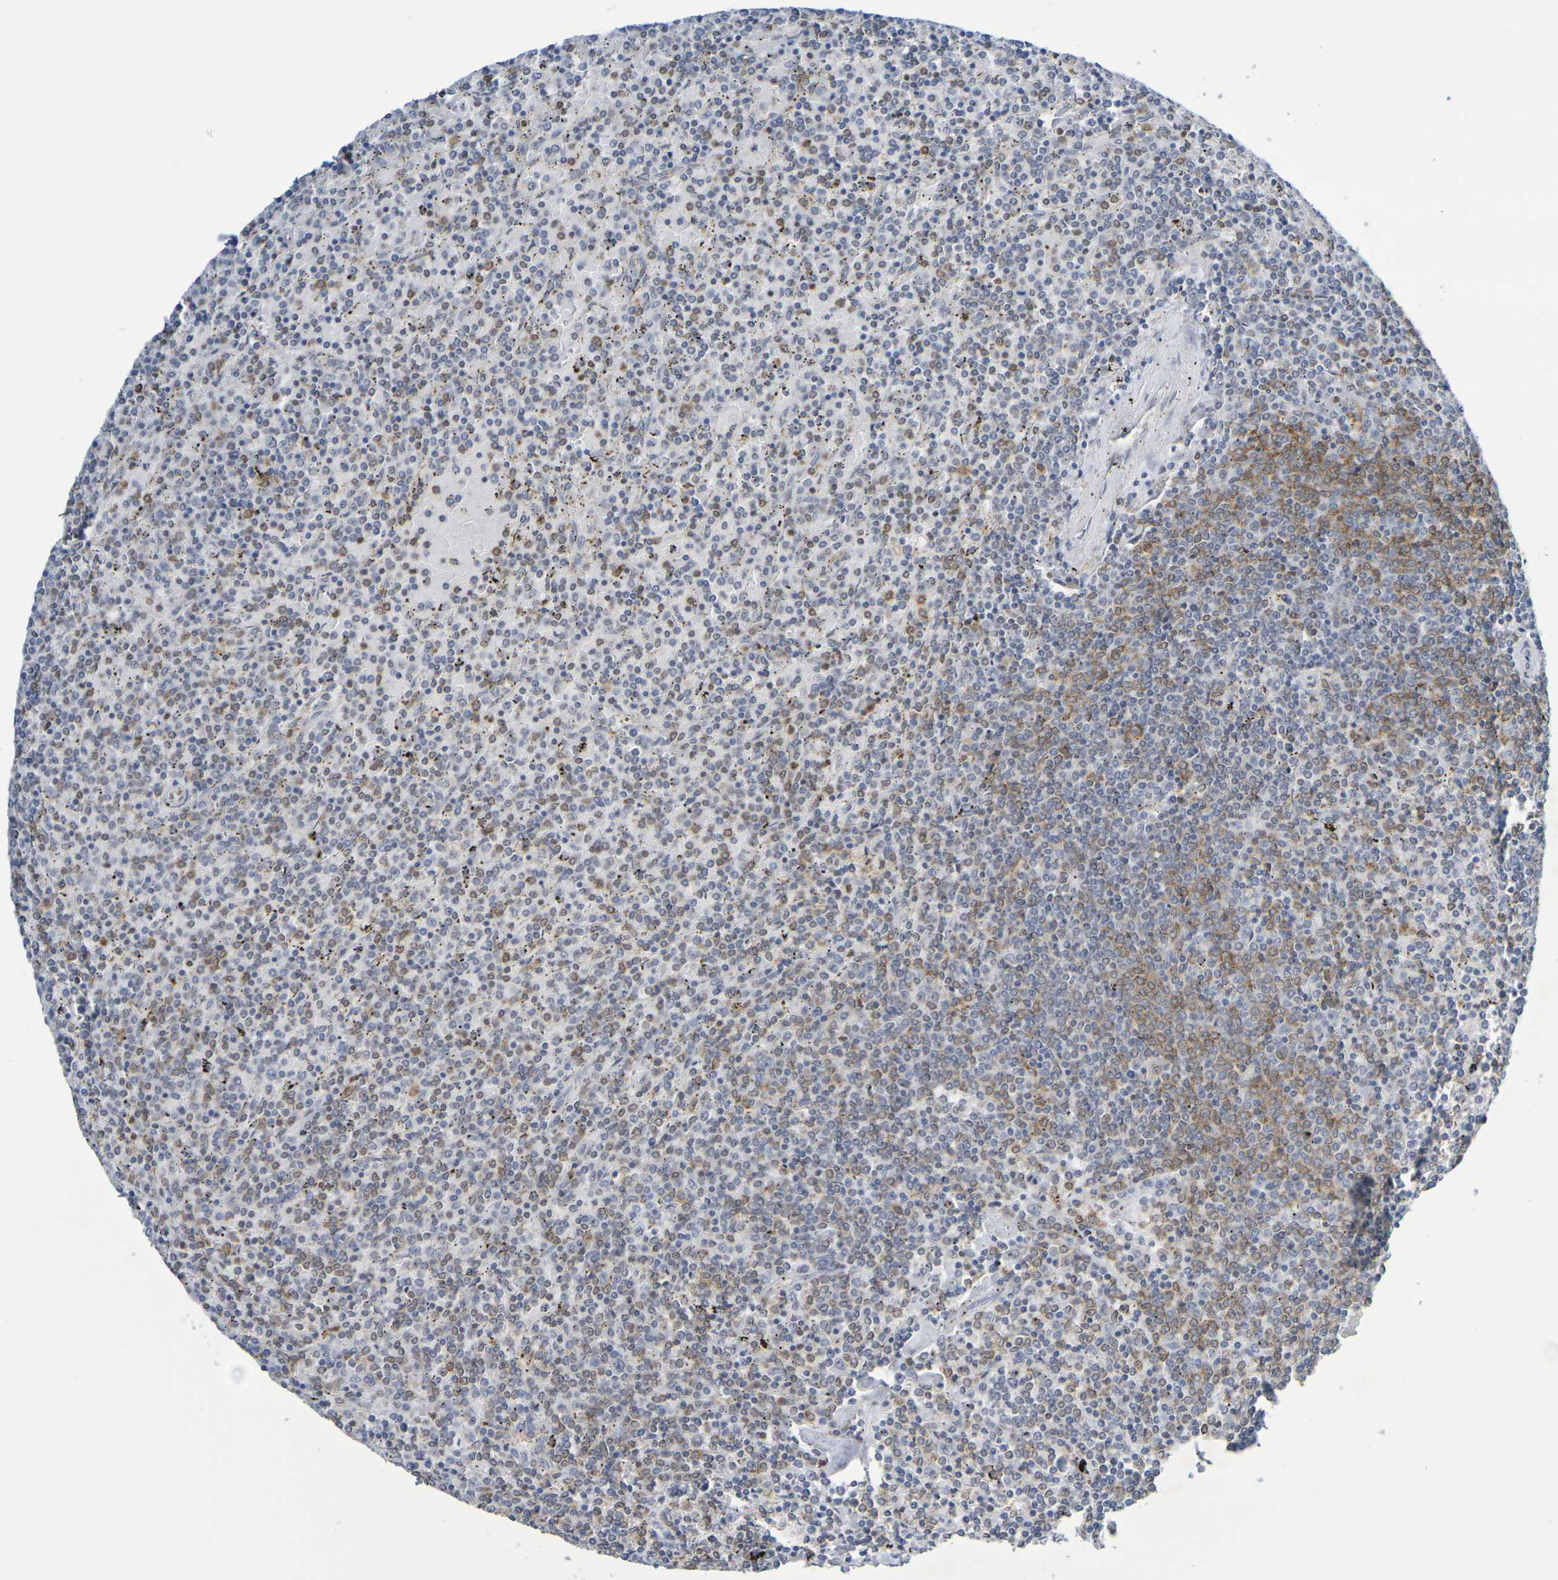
{"staining": {"intensity": "moderate", "quantity": ">75%", "location": "cytoplasmic/membranous"}, "tissue": "lymphoma", "cell_type": "Tumor cells", "image_type": "cancer", "snomed": [{"axis": "morphology", "description": "Malignant lymphoma, non-Hodgkin's type, Low grade"}, {"axis": "topography", "description": "Spleen"}], "caption": "An image showing moderate cytoplasmic/membranous staining in approximately >75% of tumor cells in low-grade malignant lymphoma, non-Hodgkin's type, as visualized by brown immunohistochemical staining.", "gene": "CHRNB1", "patient": {"sex": "female", "age": 77}}